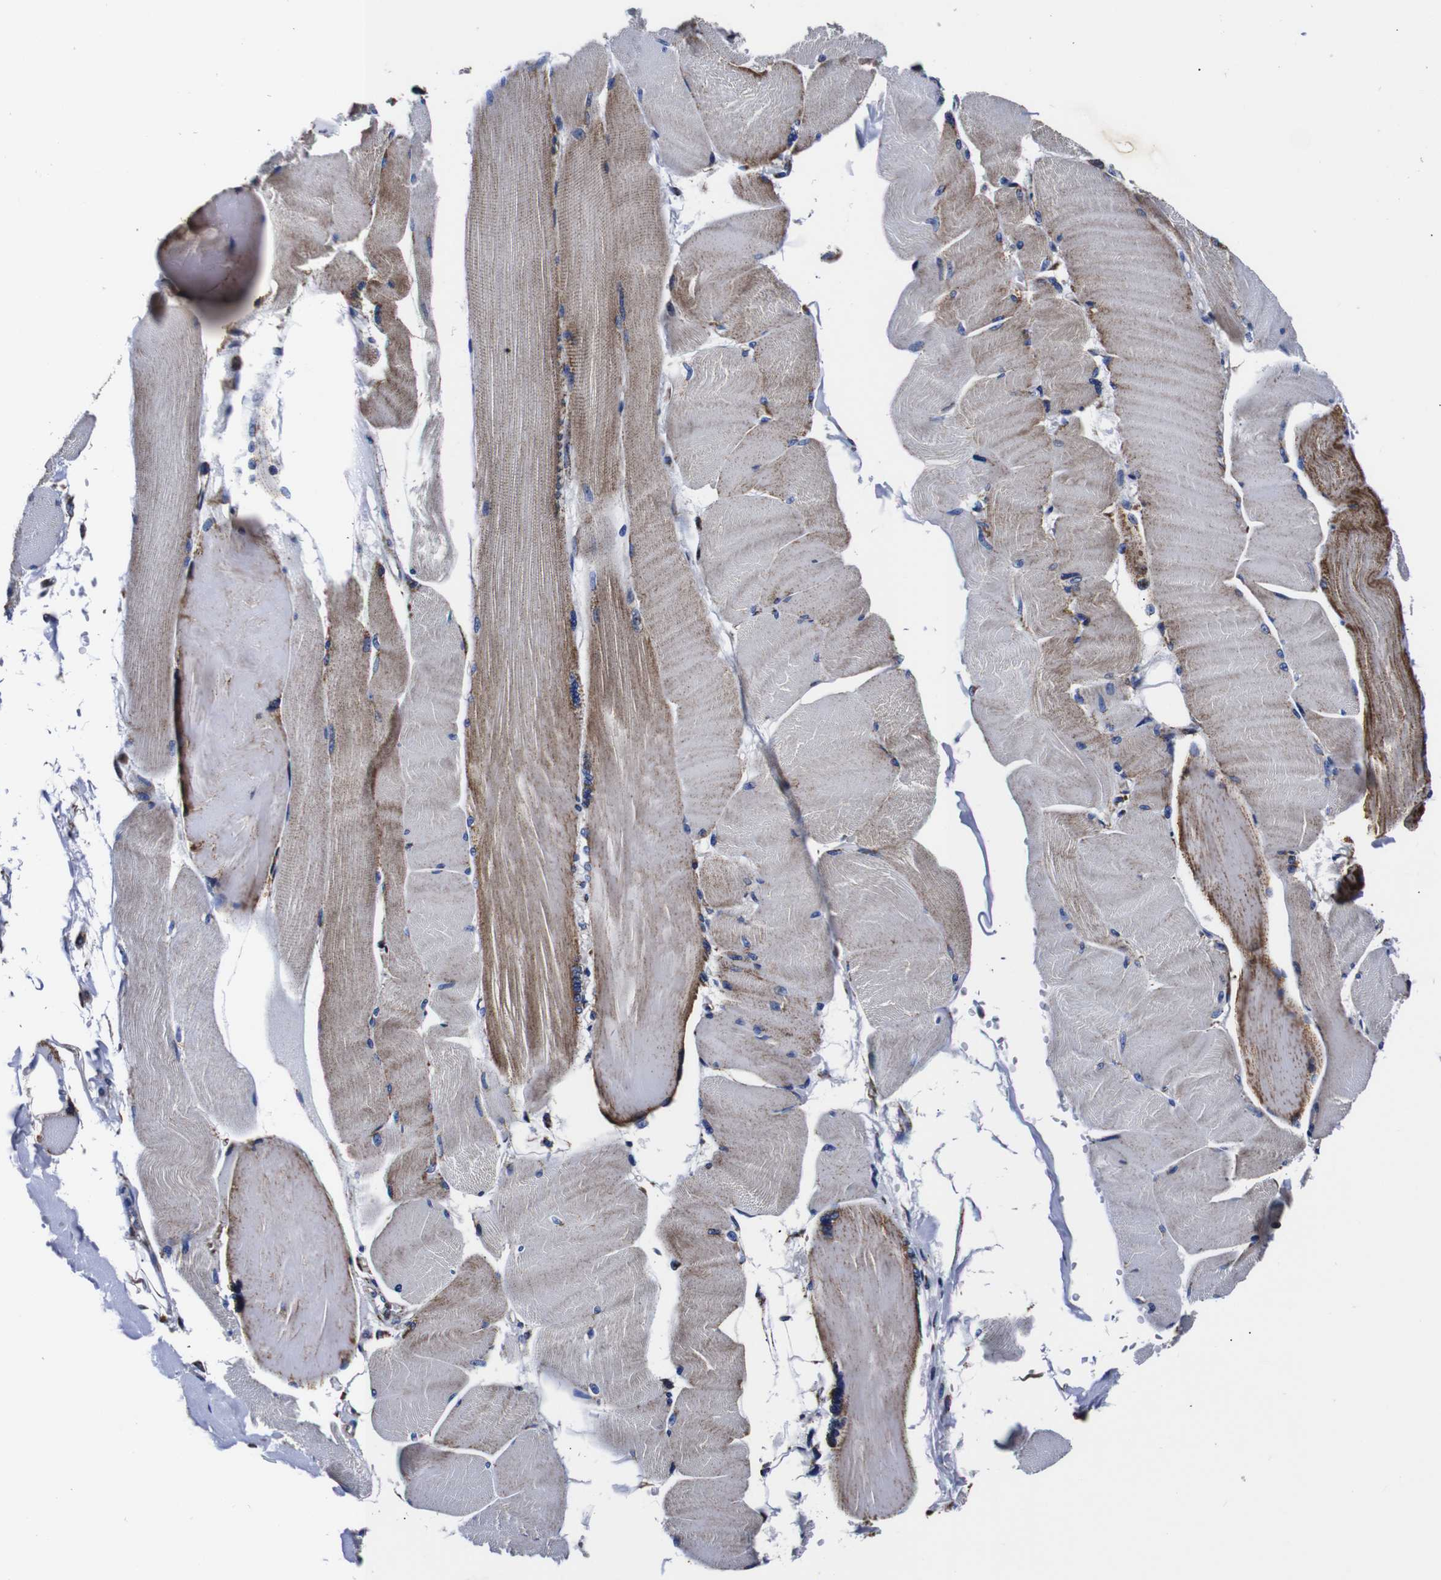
{"staining": {"intensity": "moderate", "quantity": "25%-75%", "location": "cytoplasmic/membranous"}, "tissue": "skeletal muscle", "cell_type": "Myocytes", "image_type": "normal", "snomed": [{"axis": "morphology", "description": "Normal tissue, NOS"}, {"axis": "topography", "description": "Skin"}, {"axis": "topography", "description": "Skeletal muscle"}], "caption": "Immunohistochemical staining of normal human skeletal muscle reveals moderate cytoplasmic/membranous protein staining in approximately 25%-75% of myocytes.", "gene": "FKBP9", "patient": {"sex": "male", "age": 83}}